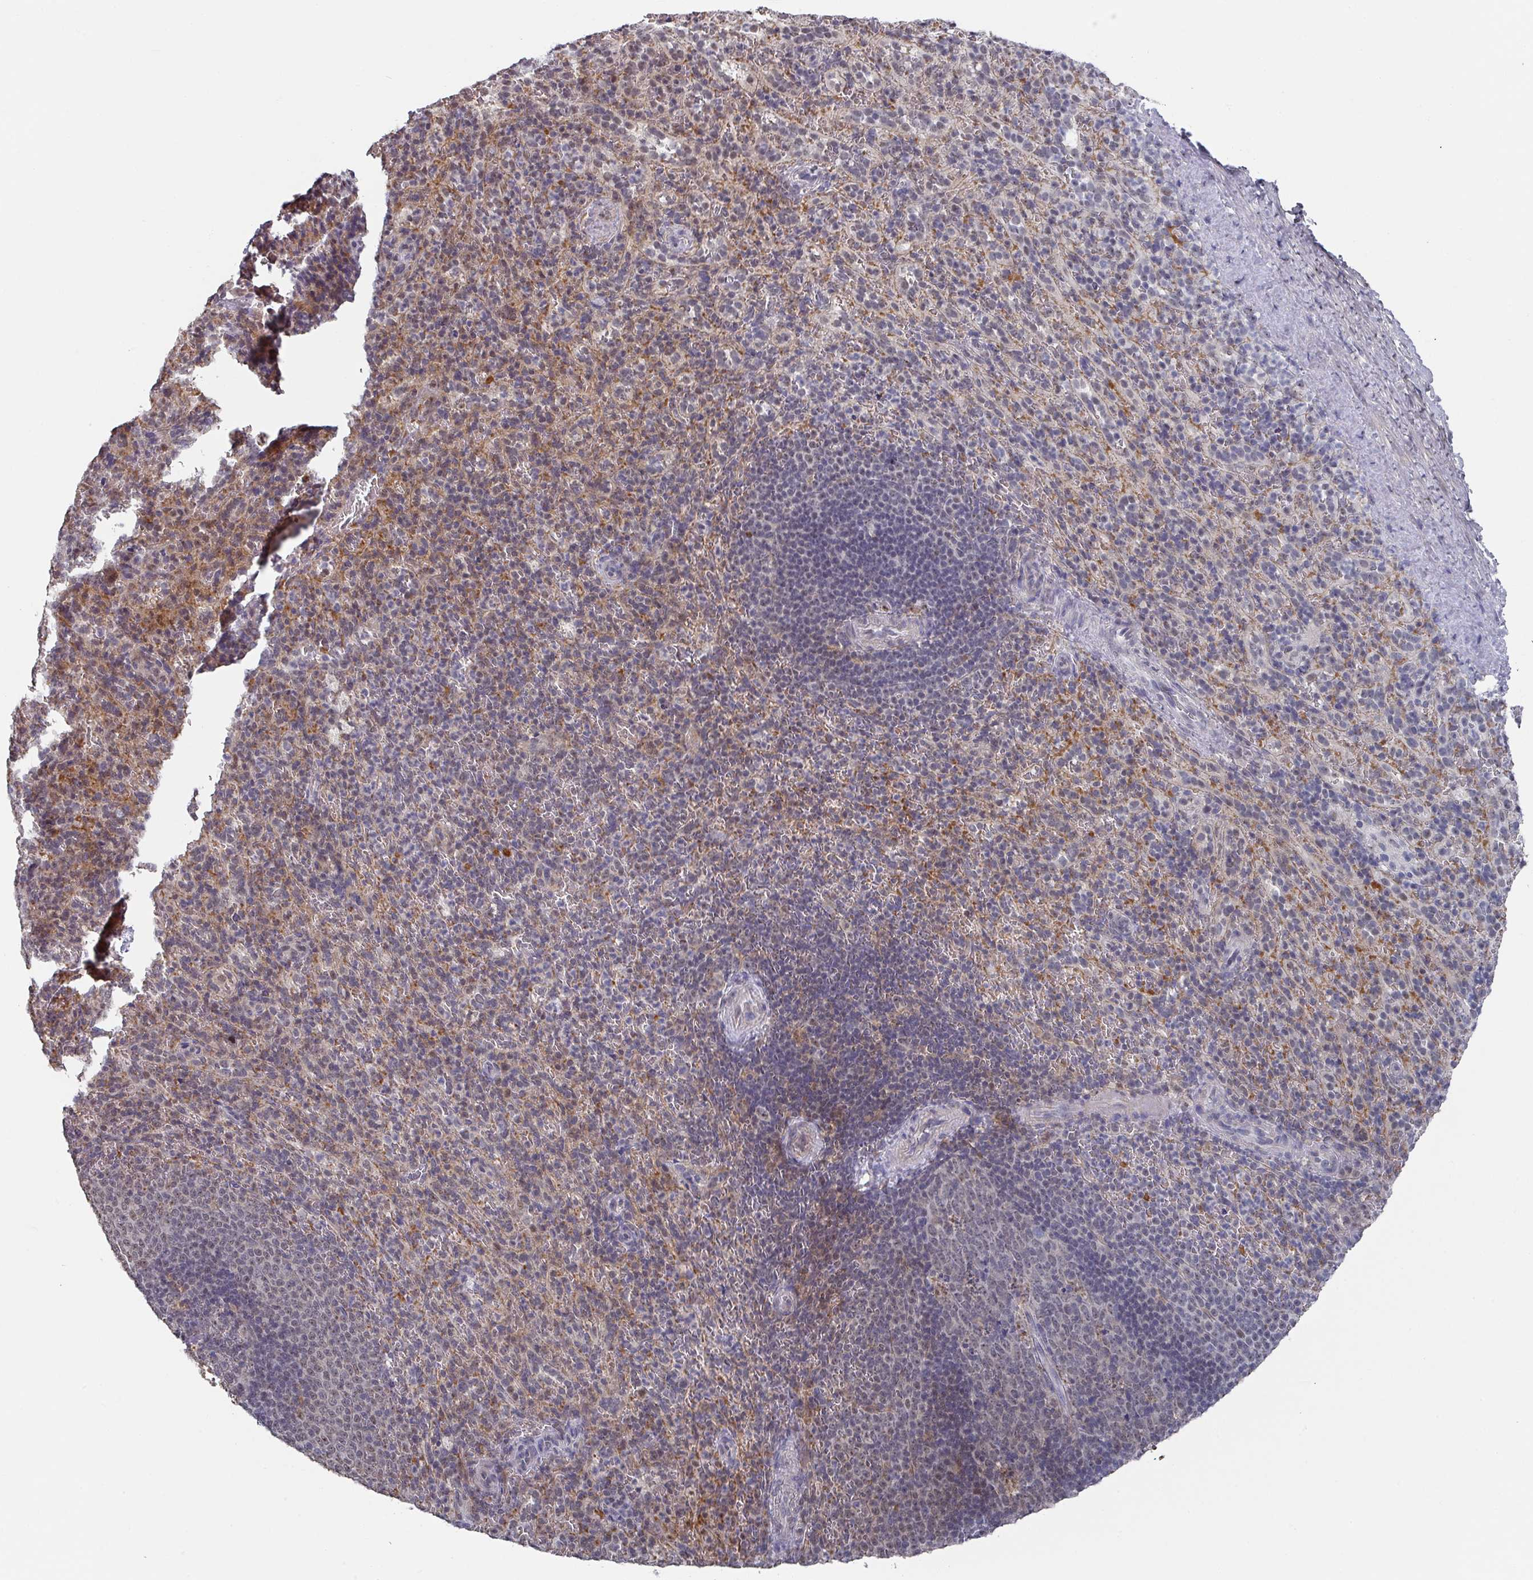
{"staining": {"intensity": "negative", "quantity": "none", "location": "none"}, "tissue": "spleen", "cell_type": "Cells in red pulp", "image_type": "normal", "snomed": [{"axis": "morphology", "description": "Normal tissue, NOS"}, {"axis": "topography", "description": "Spleen"}], "caption": "This image is of unremarkable spleen stained with immunohistochemistry to label a protein in brown with the nuclei are counter-stained blue. There is no expression in cells in red pulp.", "gene": "ZNF654", "patient": {"sex": "female", "age": 21}}